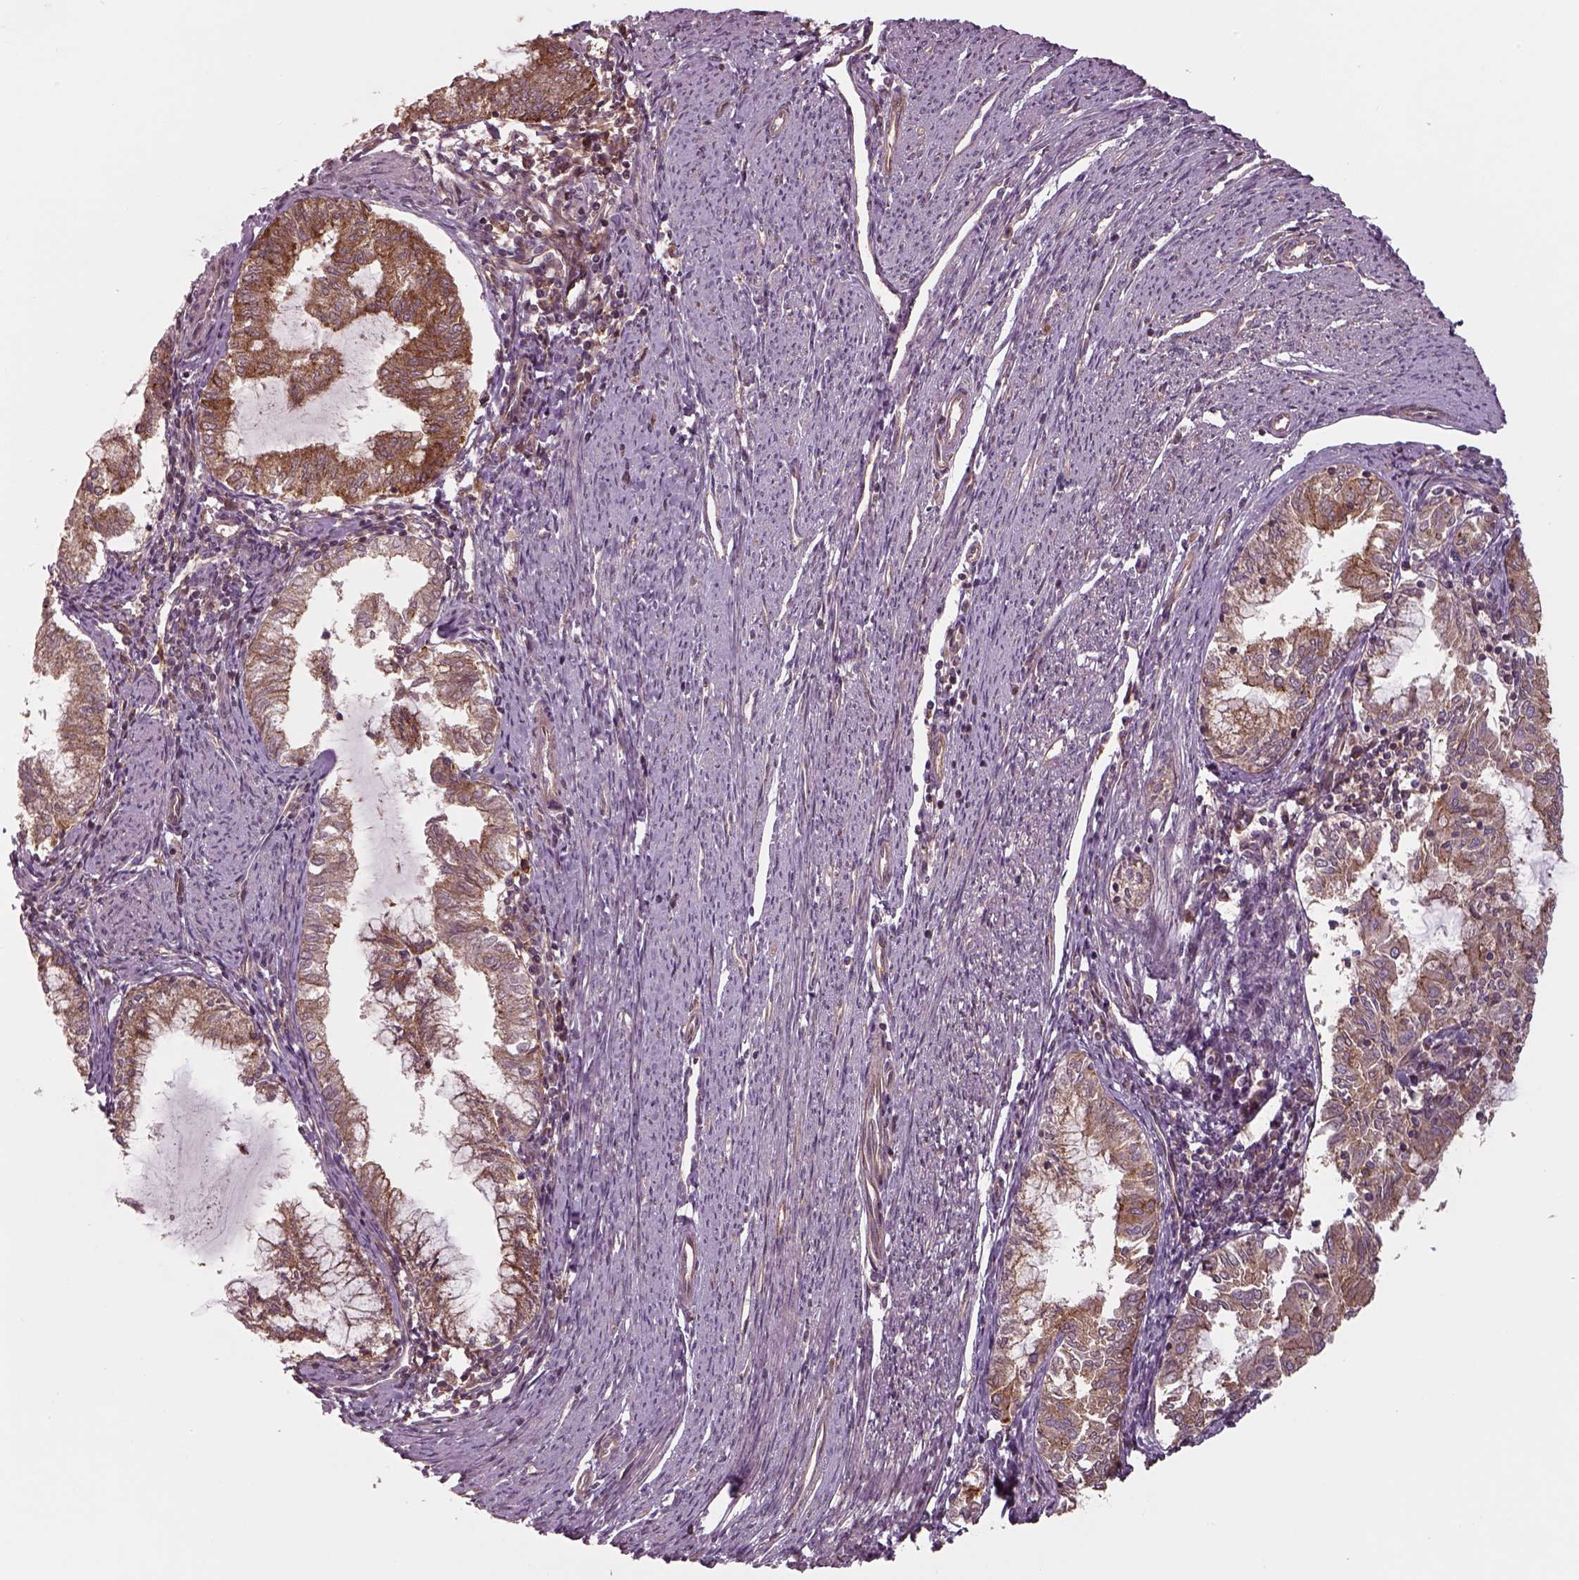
{"staining": {"intensity": "moderate", "quantity": ">75%", "location": "cytoplasmic/membranous"}, "tissue": "endometrial cancer", "cell_type": "Tumor cells", "image_type": "cancer", "snomed": [{"axis": "morphology", "description": "Adenocarcinoma, NOS"}, {"axis": "topography", "description": "Endometrium"}], "caption": "Protein analysis of endometrial adenocarcinoma tissue reveals moderate cytoplasmic/membranous staining in about >75% of tumor cells. (DAB = brown stain, brightfield microscopy at high magnification).", "gene": "CHMP3", "patient": {"sex": "female", "age": 79}}